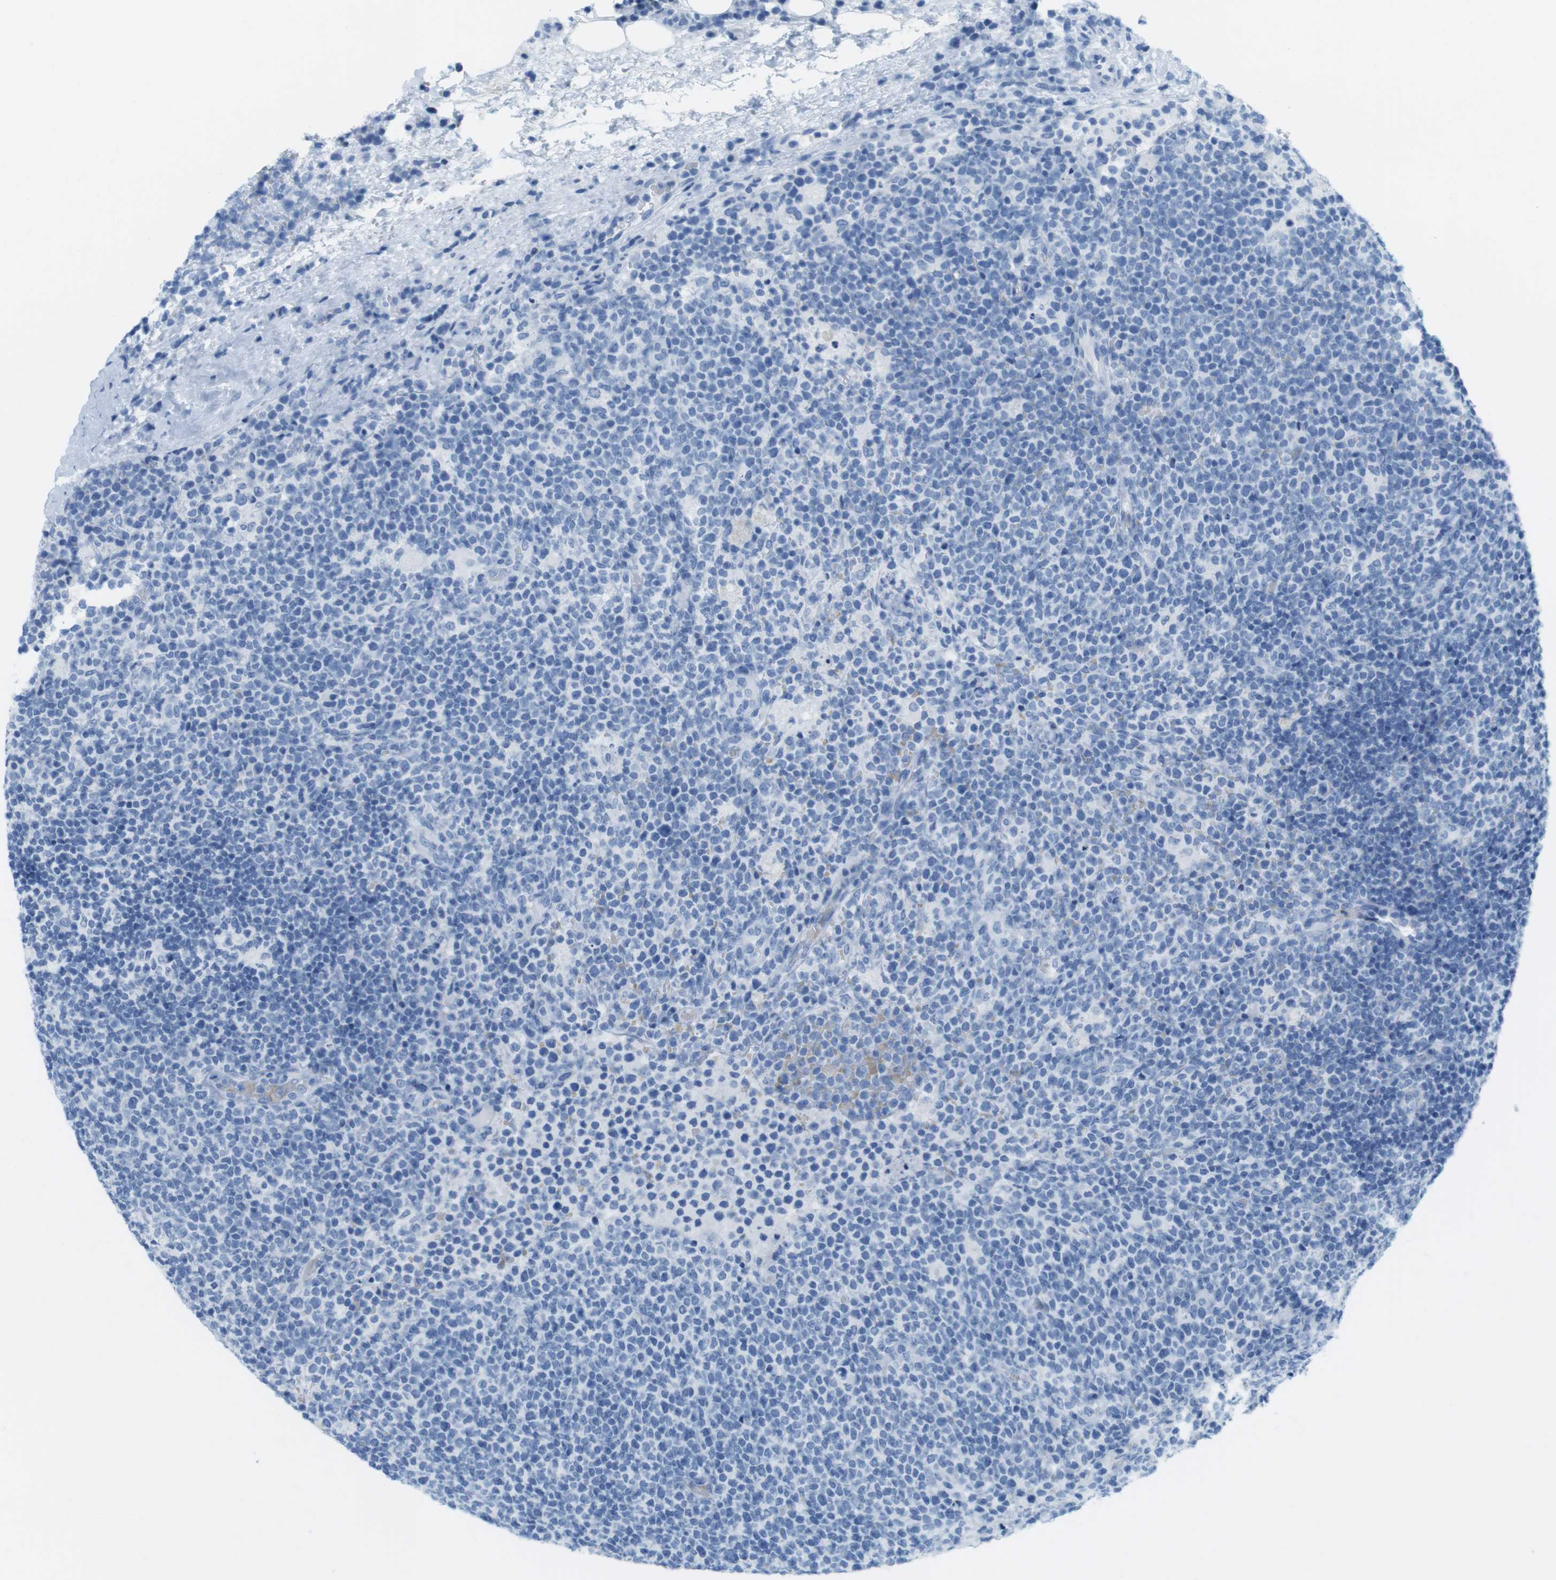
{"staining": {"intensity": "negative", "quantity": "none", "location": "none"}, "tissue": "lymphoma", "cell_type": "Tumor cells", "image_type": "cancer", "snomed": [{"axis": "morphology", "description": "Malignant lymphoma, non-Hodgkin's type, High grade"}, {"axis": "topography", "description": "Lymph node"}], "caption": "Protein analysis of malignant lymphoma, non-Hodgkin's type (high-grade) displays no significant positivity in tumor cells.", "gene": "TNNT2", "patient": {"sex": "male", "age": 61}}